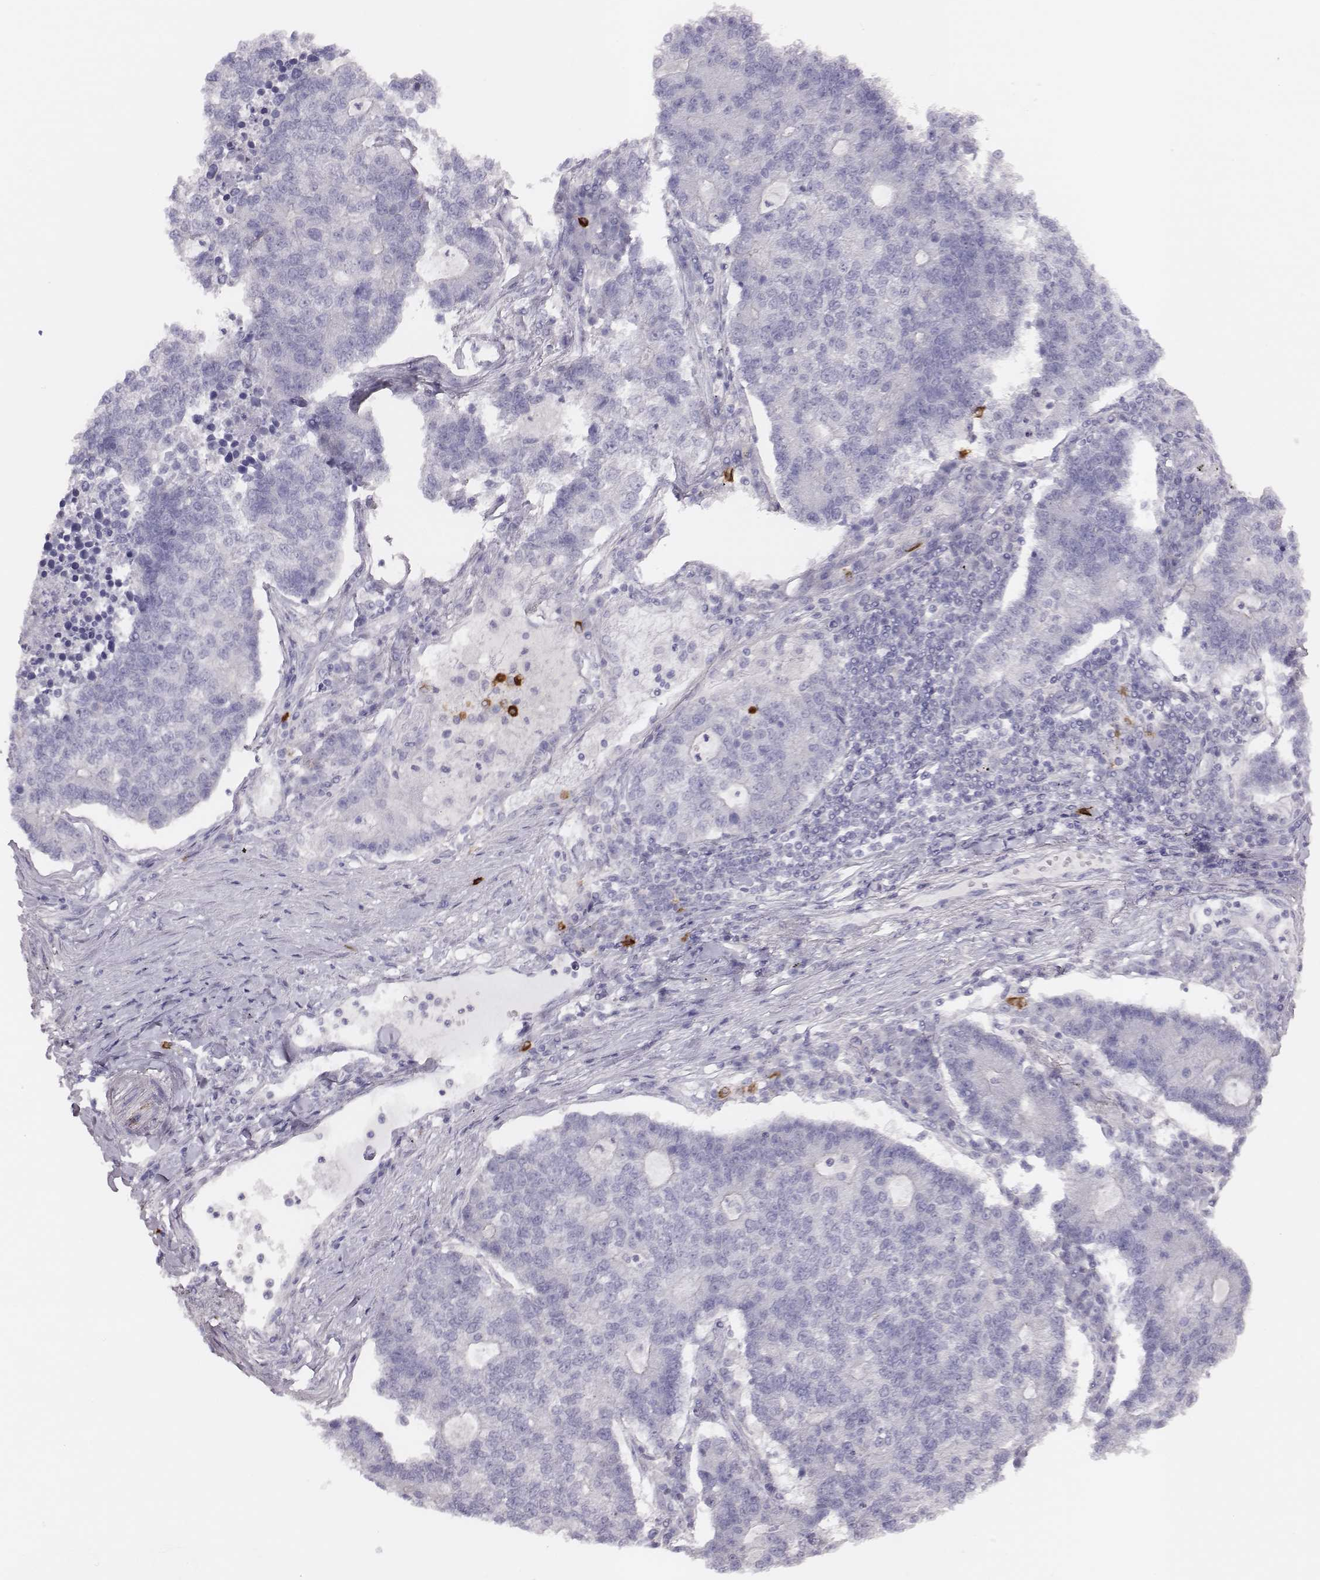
{"staining": {"intensity": "negative", "quantity": "none", "location": "none"}, "tissue": "lung cancer", "cell_type": "Tumor cells", "image_type": "cancer", "snomed": [{"axis": "morphology", "description": "Adenocarcinoma, NOS"}, {"axis": "topography", "description": "Lung"}], "caption": "Micrograph shows no protein positivity in tumor cells of lung adenocarcinoma tissue.", "gene": "P2RY10", "patient": {"sex": "male", "age": 57}}